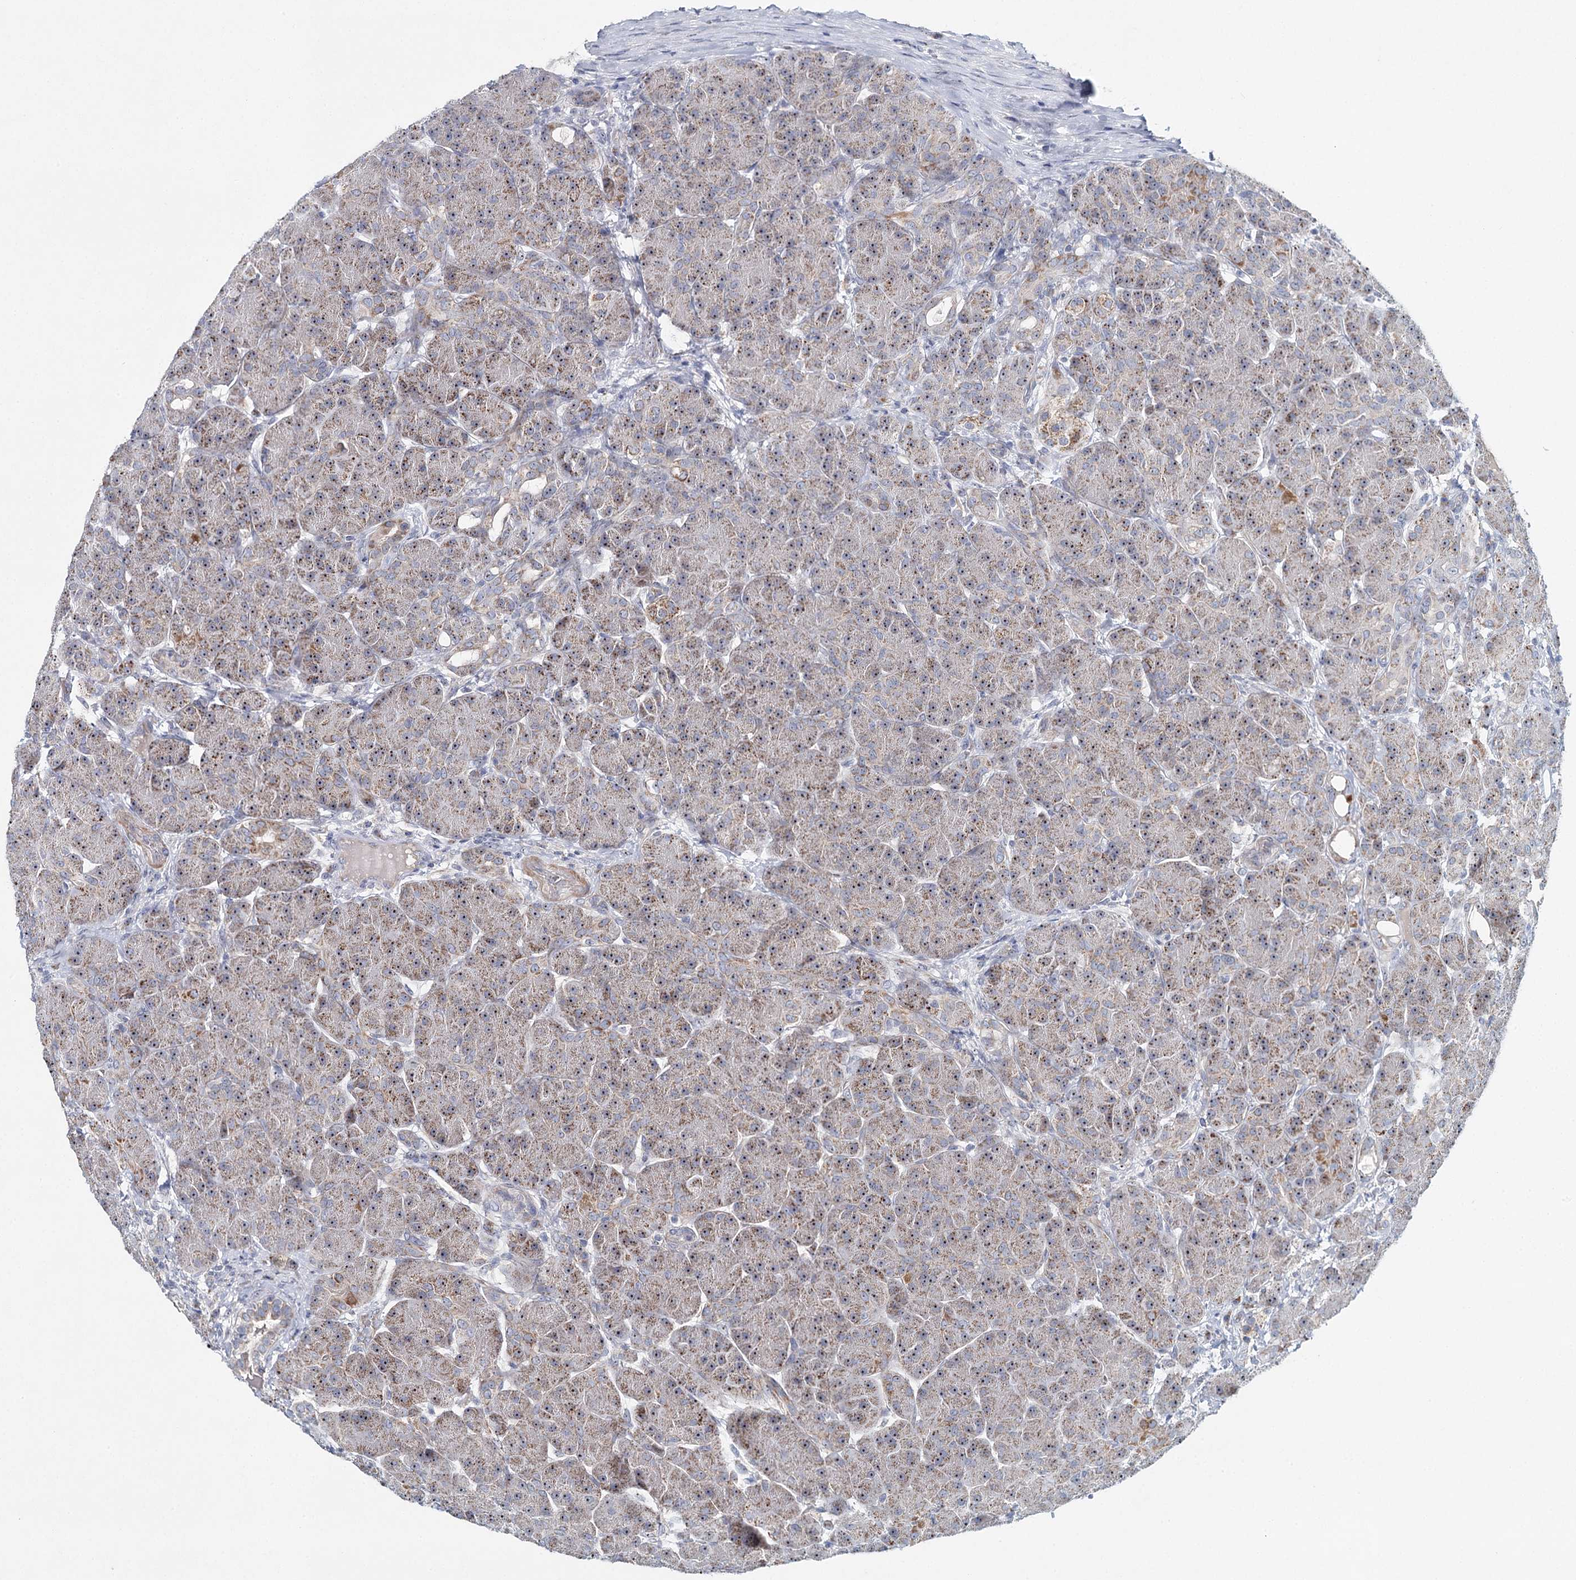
{"staining": {"intensity": "weak", "quantity": "25%-75%", "location": "cytoplasmic/membranous,nuclear"}, "tissue": "pancreas", "cell_type": "Exocrine glandular cells", "image_type": "normal", "snomed": [{"axis": "morphology", "description": "Normal tissue, NOS"}, {"axis": "topography", "description": "Pancreas"}], "caption": "Immunohistochemical staining of unremarkable human pancreas shows weak cytoplasmic/membranous,nuclear protein expression in approximately 25%-75% of exocrine glandular cells.", "gene": "RBM43", "patient": {"sex": "male", "age": 63}}